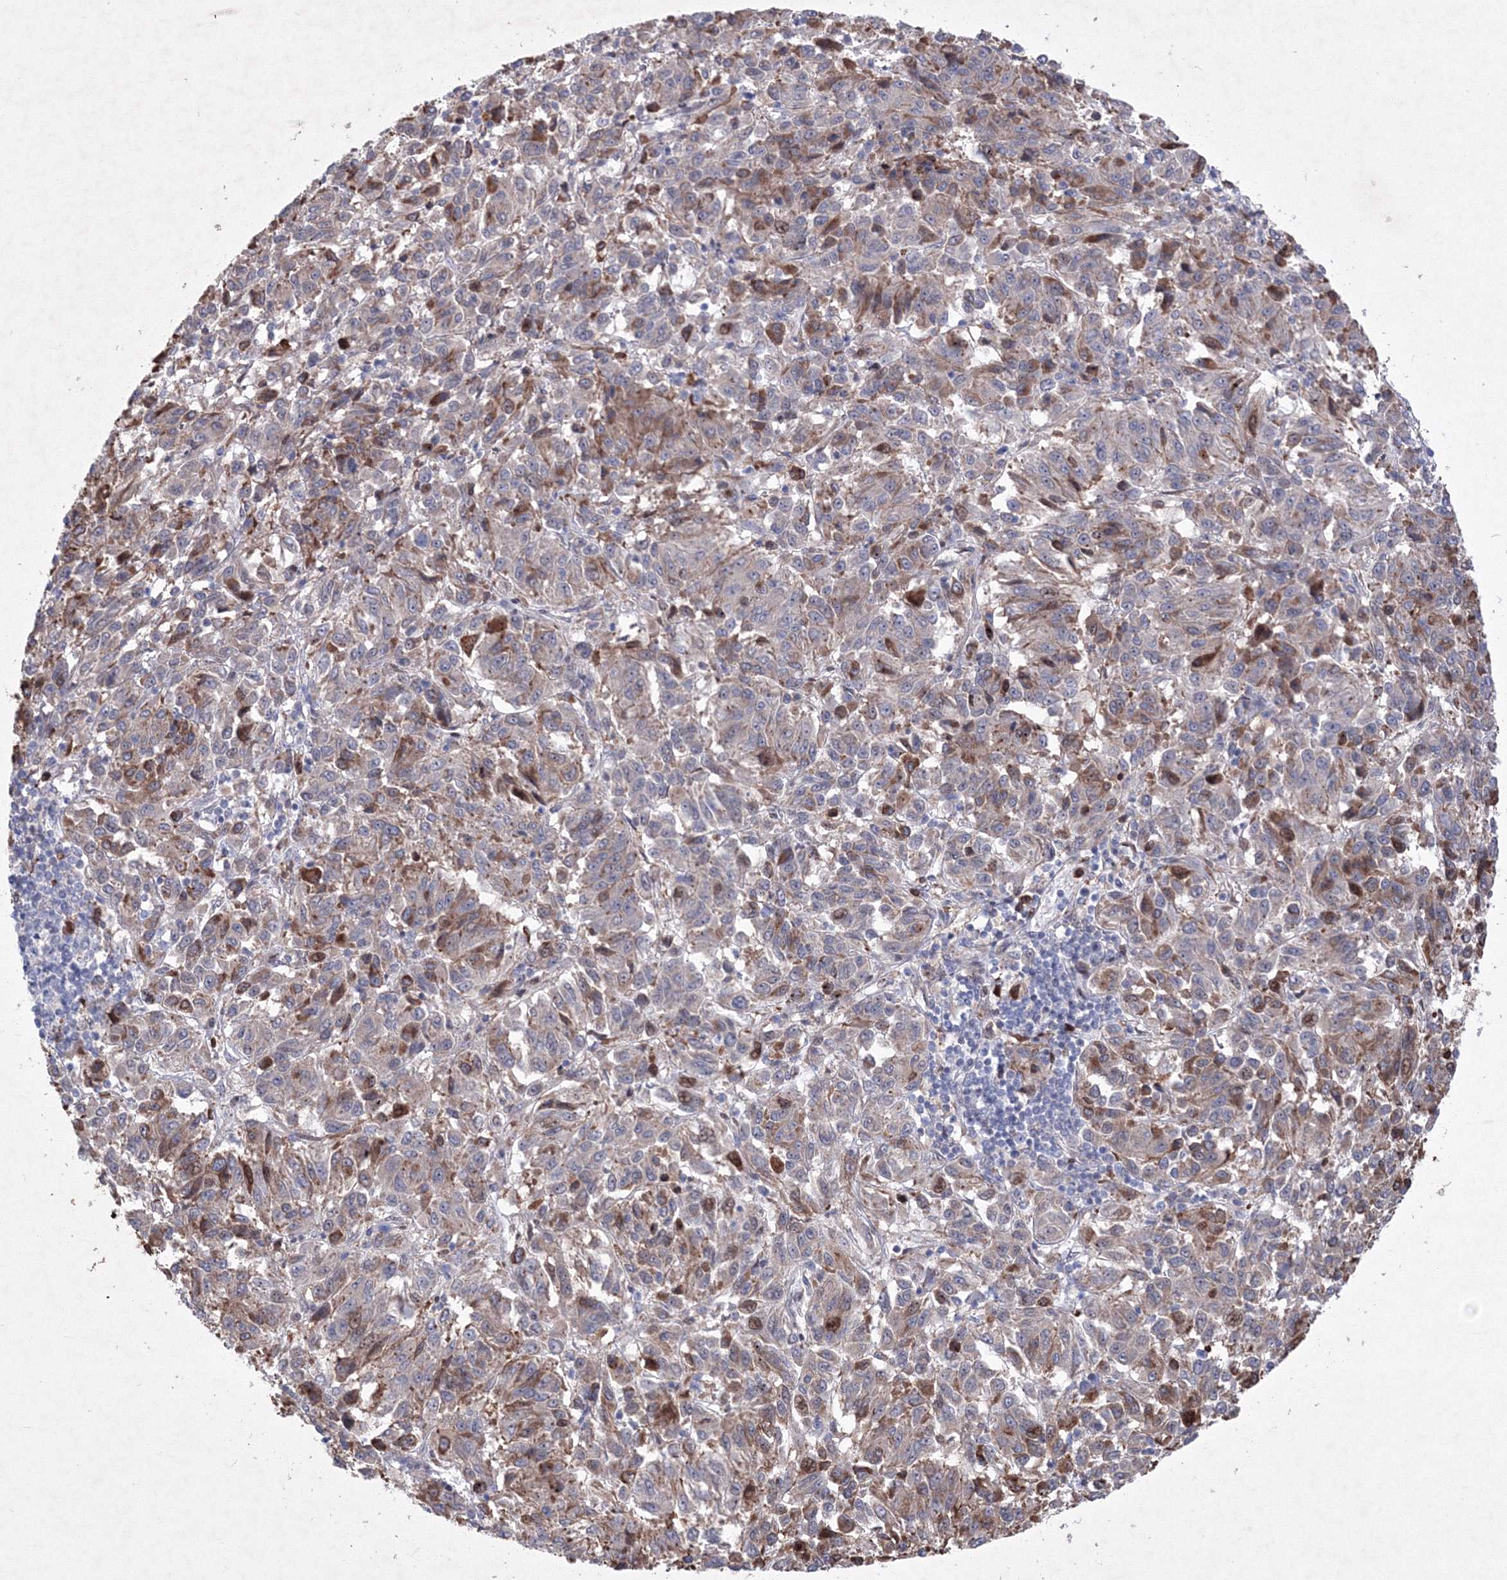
{"staining": {"intensity": "moderate", "quantity": "<25%", "location": "cytoplasmic/membranous,nuclear"}, "tissue": "melanoma", "cell_type": "Tumor cells", "image_type": "cancer", "snomed": [{"axis": "morphology", "description": "Malignant melanoma, Metastatic site"}, {"axis": "topography", "description": "Lung"}], "caption": "Protein positivity by immunohistochemistry (IHC) reveals moderate cytoplasmic/membranous and nuclear positivity in about <25% of tumor cells in malignant melanoma (metastatic site). (Brightfield microscopy of DAB IHC at high magnification).", "gene": "RNPEPL1", "patient": {"sex": "male", "age": 64}}